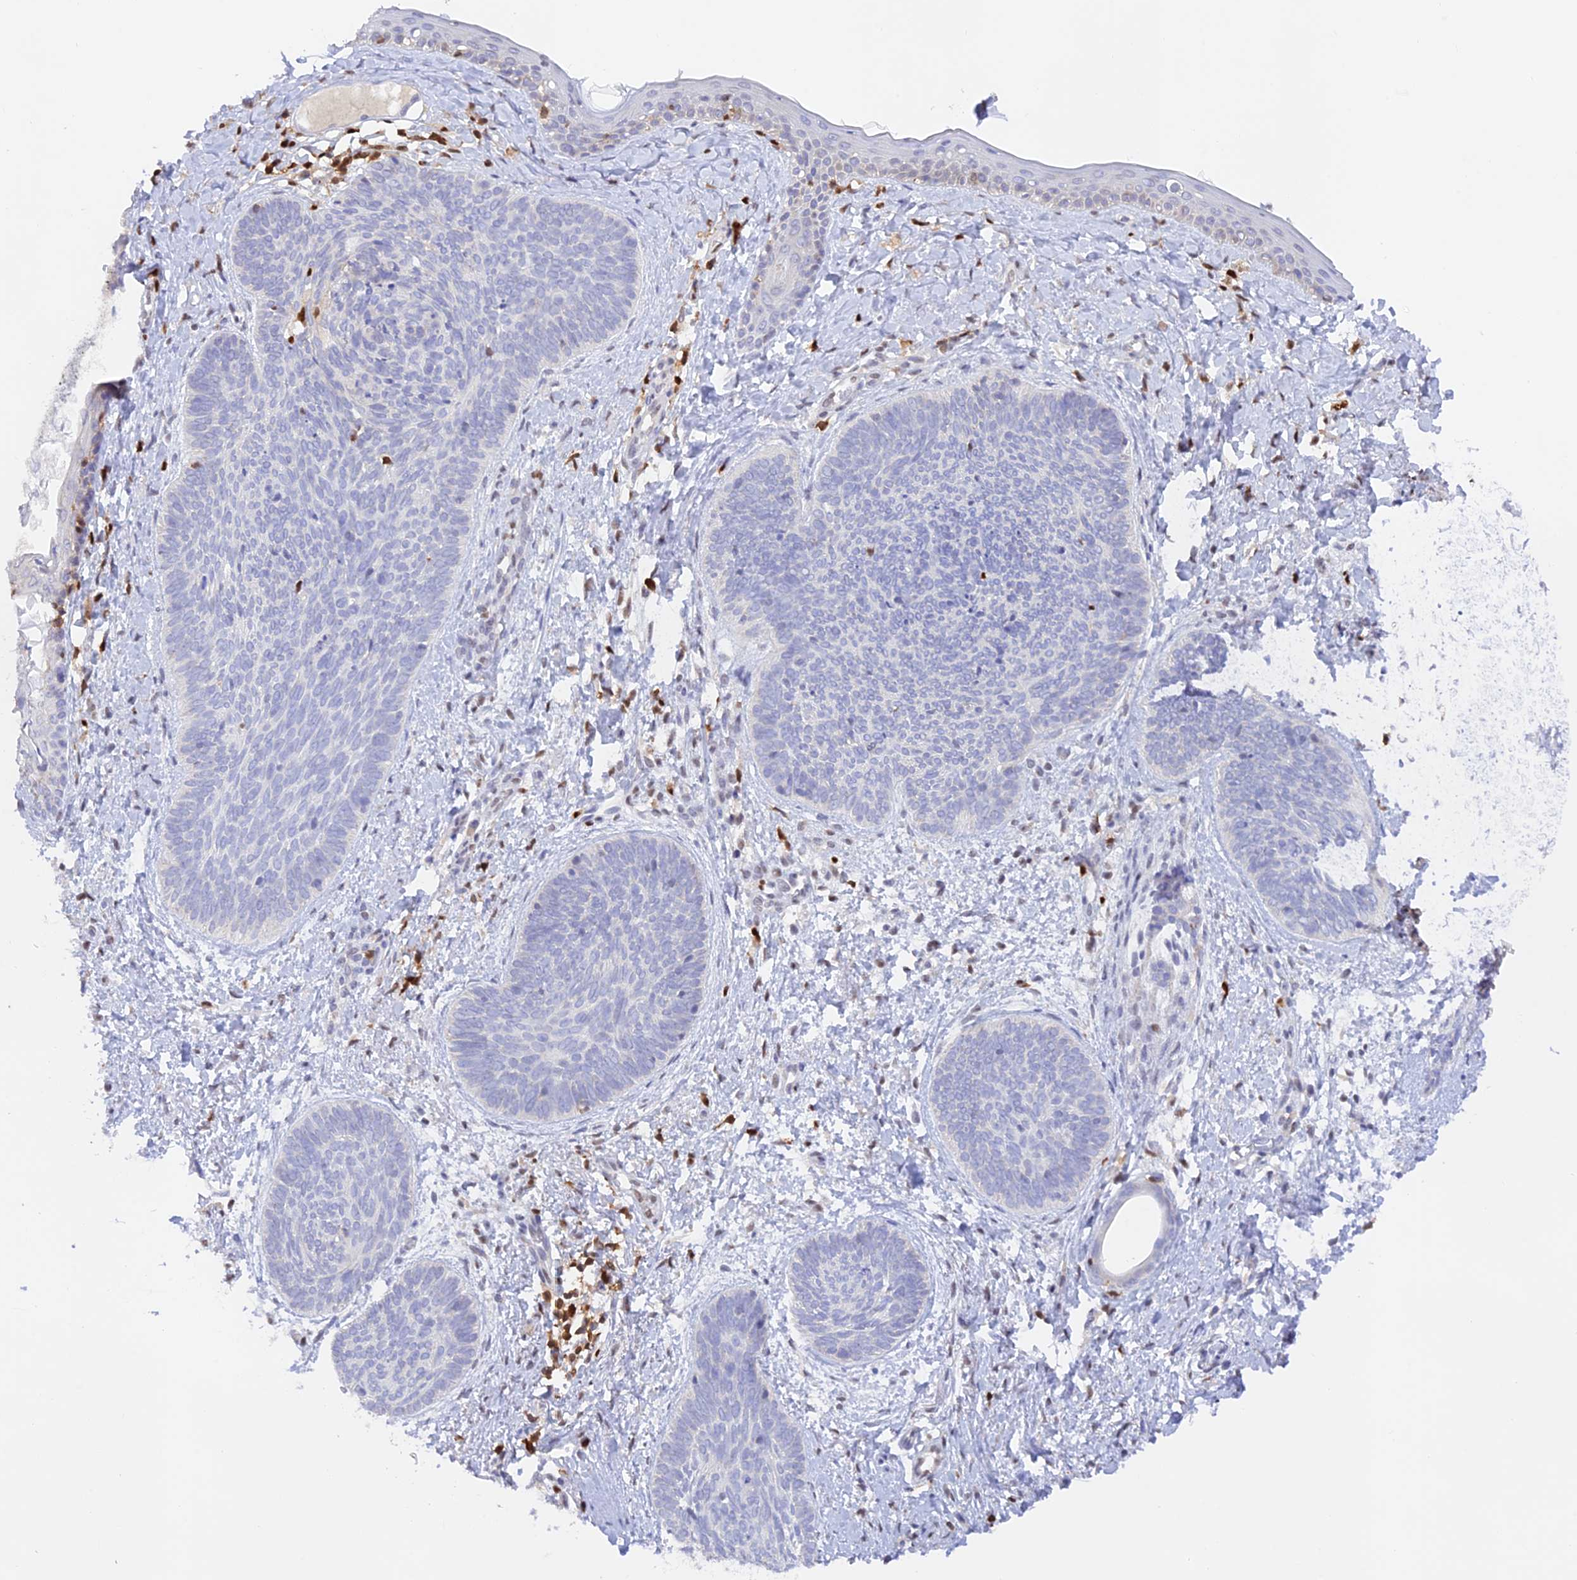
{"staining": {"intensity": "negative", "quantity": "none", "location": "none"}, "tissue": "skin cancer", "cell_type": "Tumor cells", "image_type": "cancer", "snomed": [{"axis": "morphology", "description": "Basal cell carcinoma"}, {"axis": "topography", "description": "Skin"}], "caption": "DAB (3,3'-diaminobenzidine) immunohistochemical staining of human basal cell carcinoma (skin) shows no significant expression in tumor cells.", "gene": "DENND1C", "patient": {"sex": "female", "age": 81}}